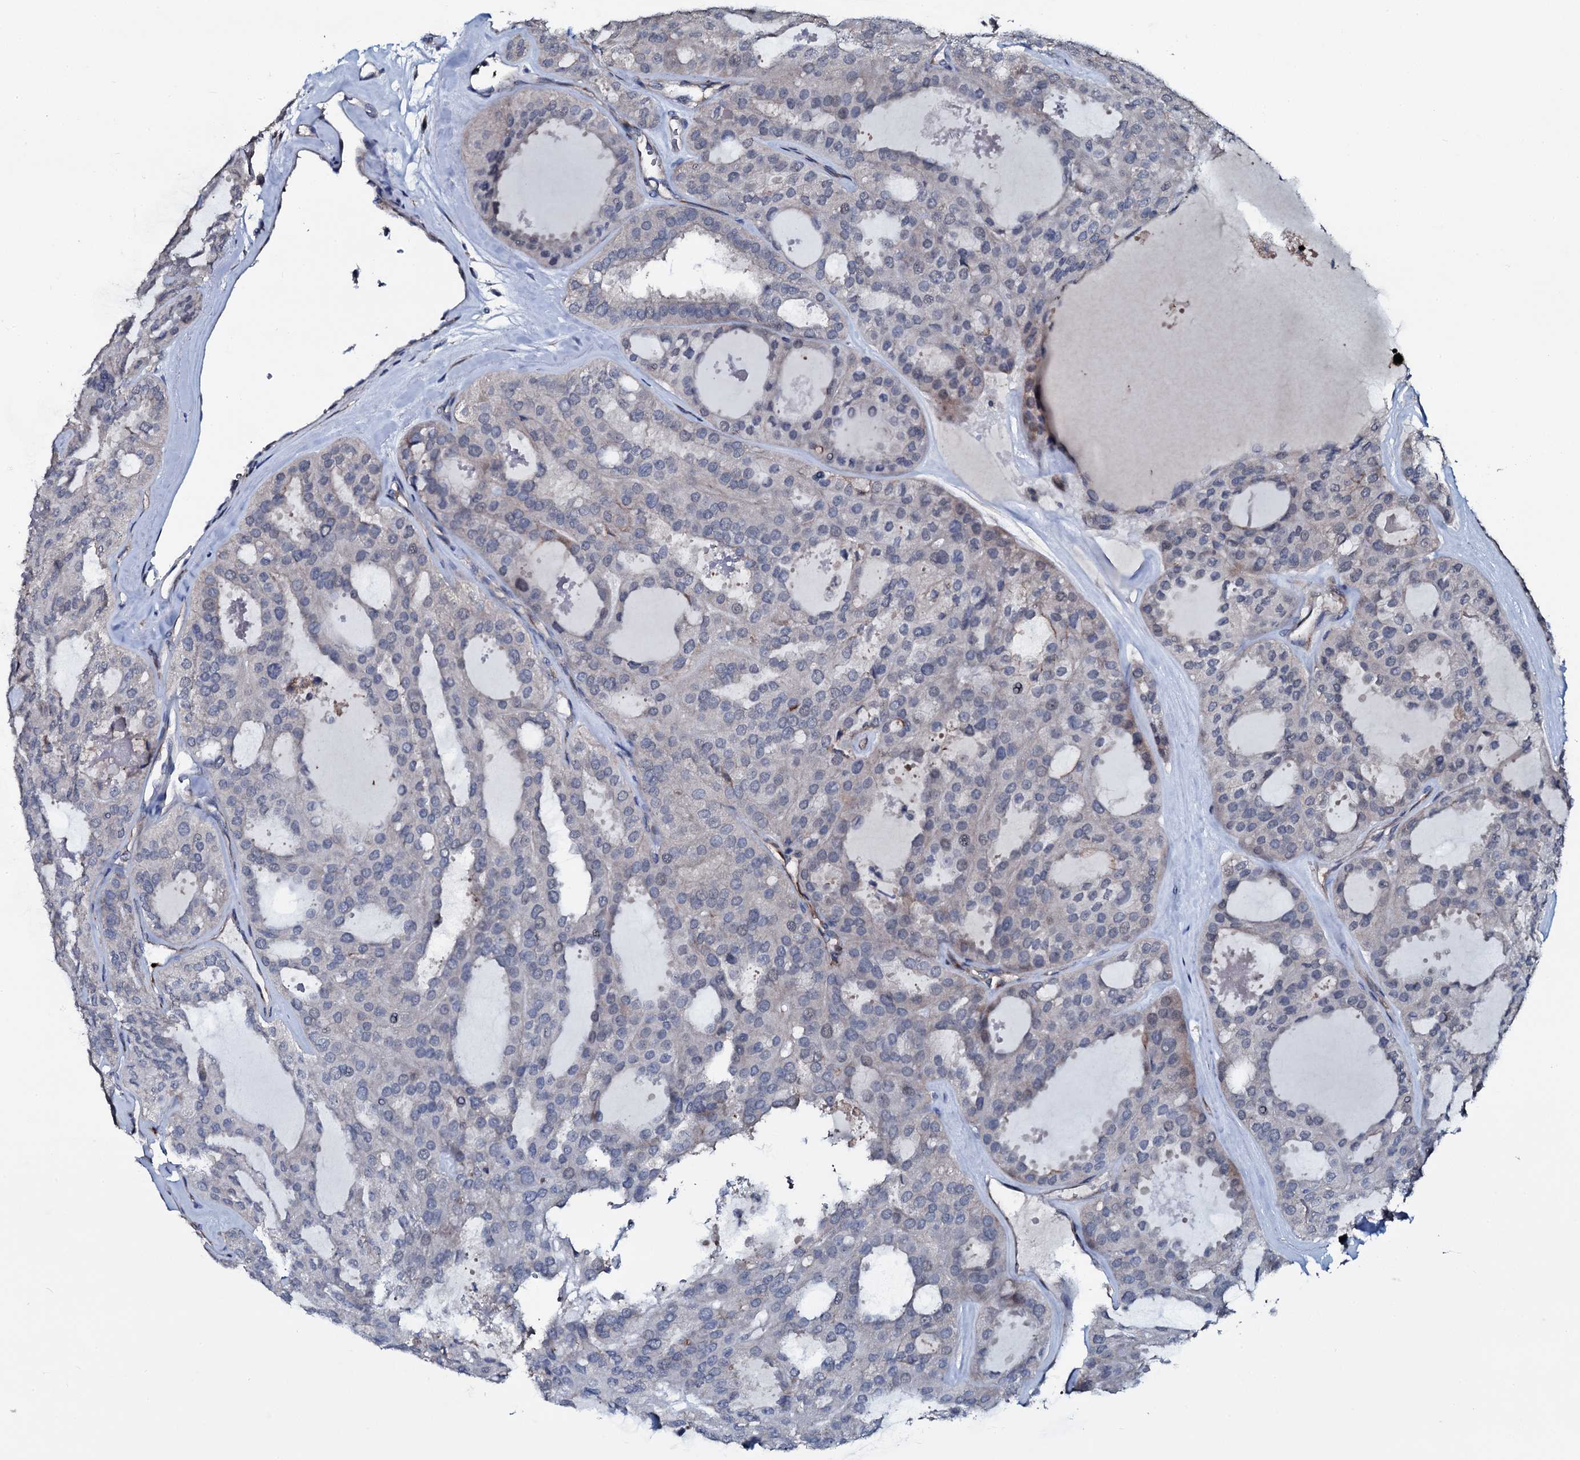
{"staining": {"intensity": "negative", "quantity": "none", "location": "none"}, "tissue": "thyroid cancer", "cell_type": "Tumor cells", "image_type": "cancer", "snomed": [{"axis": "morphology", "description": "Follicular adenoma carcinoma, NOS"}, {"axis": "topography", "description": "Thyroid gland"}], "caption": "Protein analysis of follicular adenoma carcinoma (thyroid) reveals no significant staining in tumor cells.", "gene": "IL12B", "patient": {"sex": "male", "age": 75}}